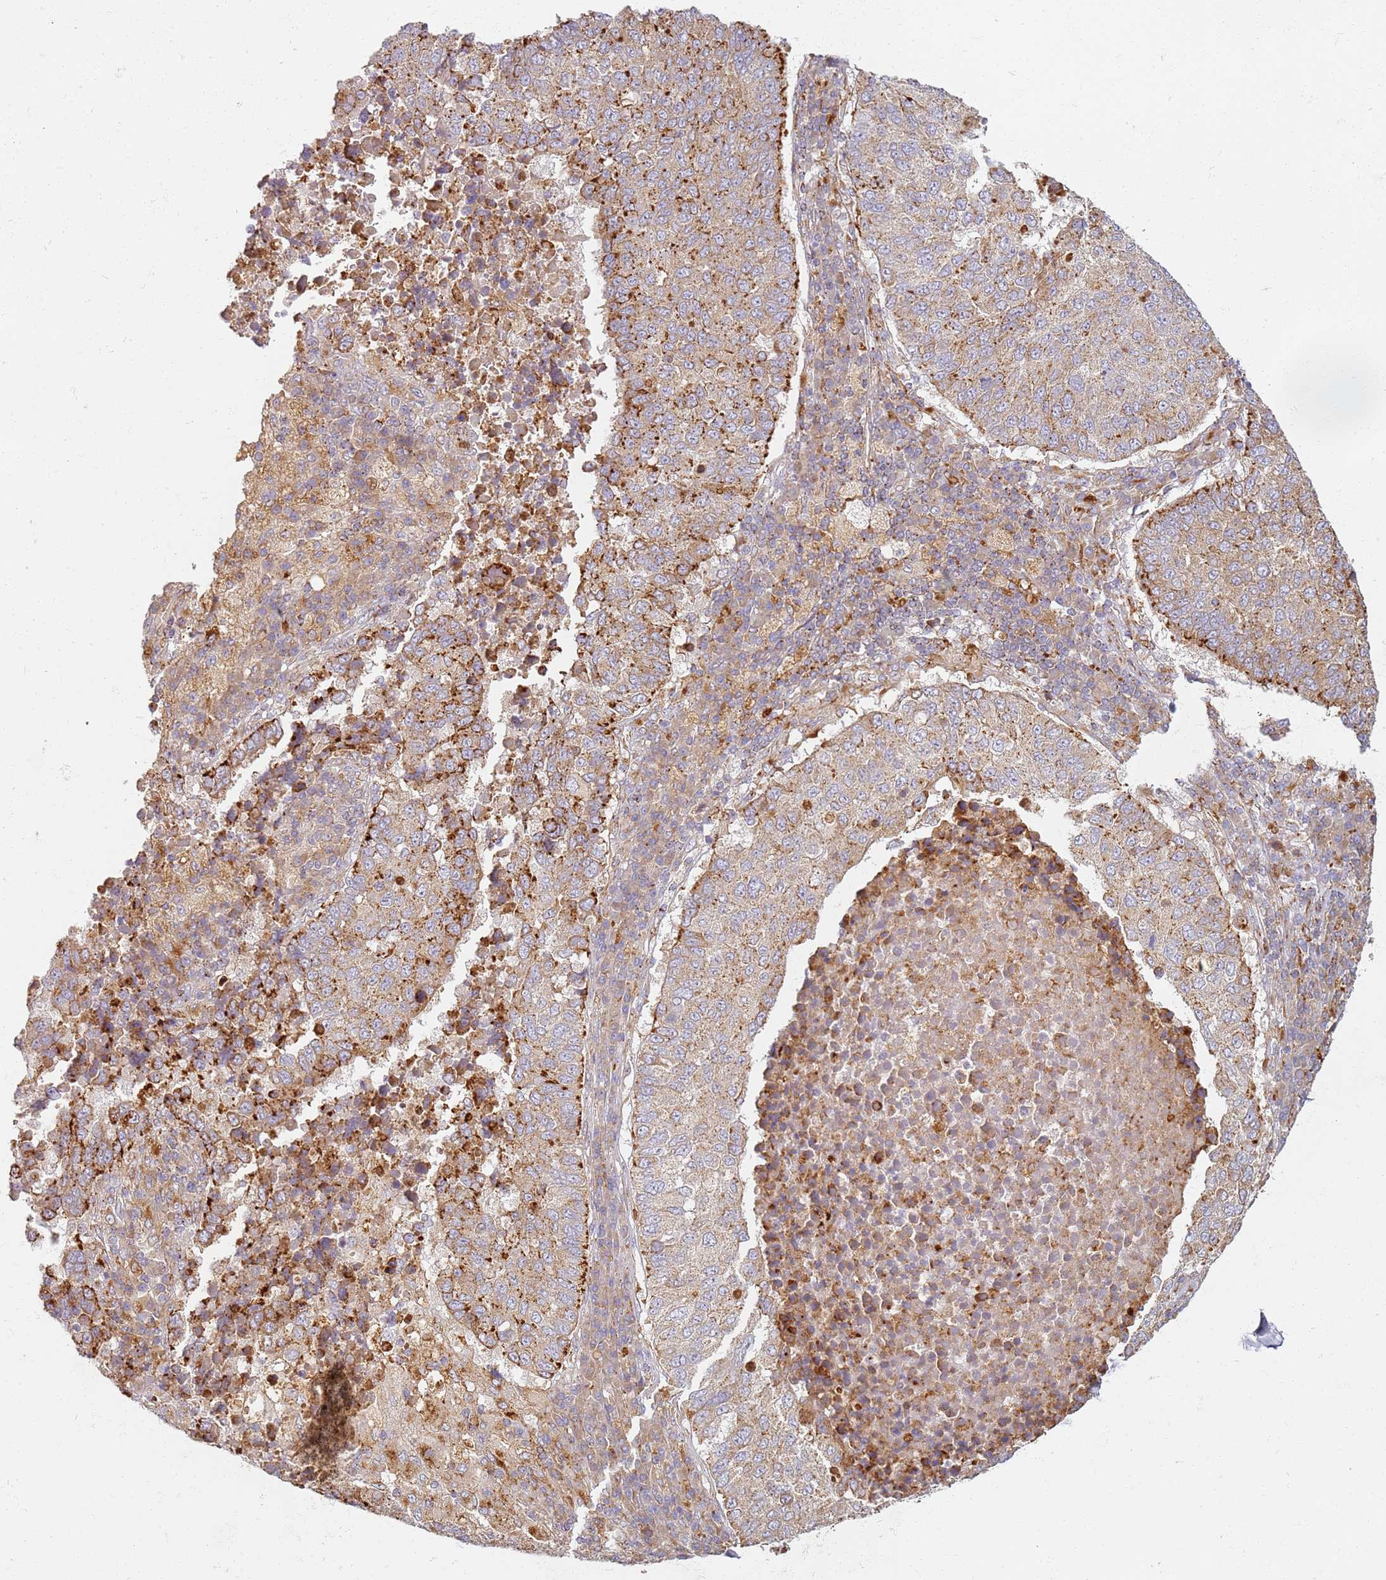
{"staining": {"intensity": "moderate", "quantity": ">75%", "location": "cytoplasmic/membranous"}, "tissue": "lung cancer", "cell_type": "Tumor cells", "image_type": "cancer", "snomed": [{"axis": "morphology", "description": "Squamous cell carcinoma, NOS"}, {"axis": "topography", "description": "Lung"}], "caption": "Immunohistochemical staining of squamous cell carcinoma (lung) demonstrates medium levels of moderate cytoplasmic/membranous staining in approximately >75% of tumor cells.", "gene": "PROKR2", "patient": {"sex": "male", "age": 73}}